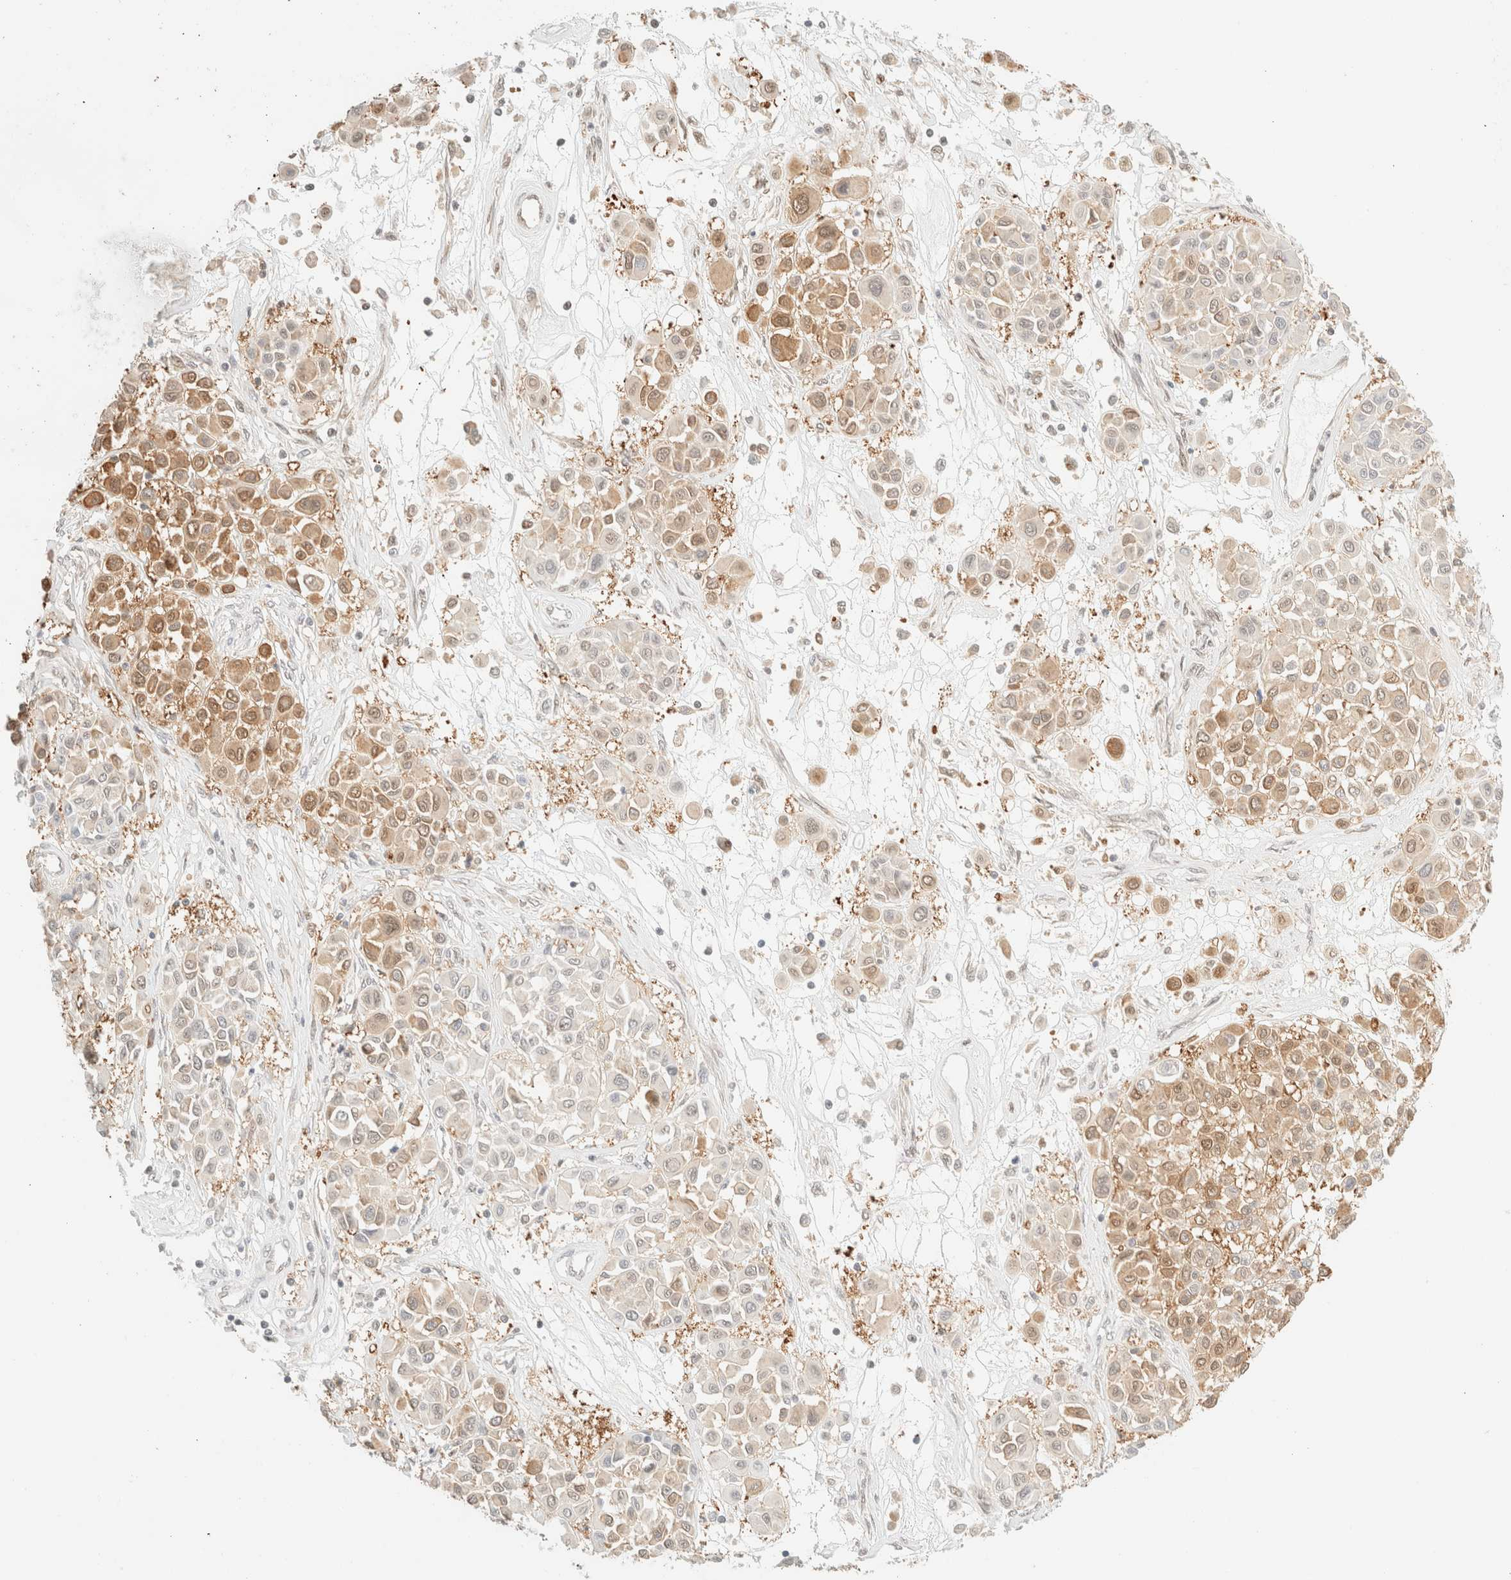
{"staining": {"intensity": "moderate", "quantity": ">75%", "location": "cytoplasmic/membranous,nuclear"}, "tissue": "melanoma", "cell_type": "Tumor cells", "image_type": "cancer", "snomed": [{"axis": "morphology", "description": "Malignant melanoma, Metastatic site"}, {"axis": "topography", "description": "Soft tissue"}], "caption": "DAB (3,3'-diaminobenzidine) immunohistochemical staining of malignant melanoma (metastatic site) exhibits moderate cytoplasmic/membranous and nuclear protein positivity in about >75% of tumor cells.", "gene": "TSR1", "patient": {"sex": "male", "age": 41}}